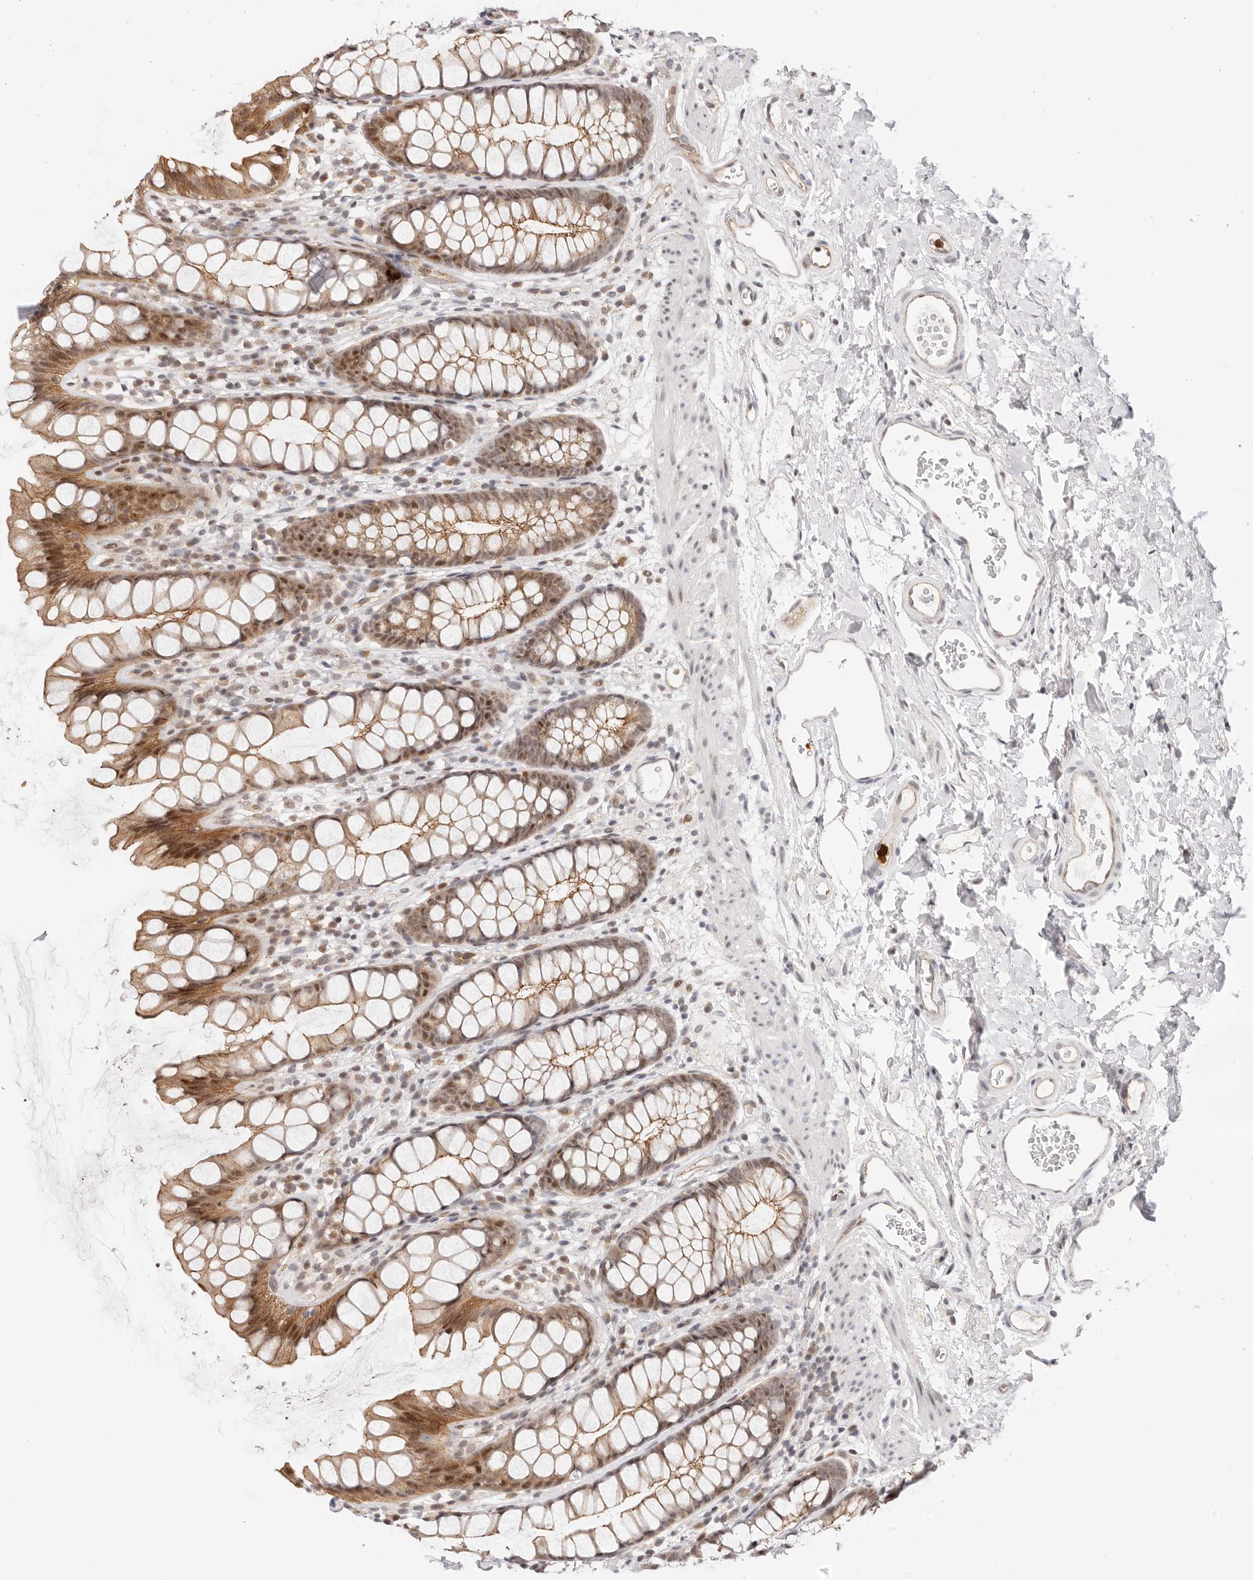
{"staining": {"intensity": "moderate", "quantity": ">75%", "location": "cytoplasmic/membranous,nuclear"}, "tissue": "rectum", "cell_type": "Glandular cells", "image_type": "normal", "snomed": [{"axis": "morphology", "description": "Normal tissue, NOS"}, {"axis": "topography", "description": "Rectum"}], "caption": "A brown stain labels moderate cytoplasmic/membranous,nuclear positivity of a protein in glandular cells of normal rectum. Using DAB (3,3'-diaminobenzidine) (brown) and hematoxylin (blue) stains, captured at high magnification using brightfield microscopy.", "gene": "AFDN", "patient": {"sex": "female", "age": 65}}